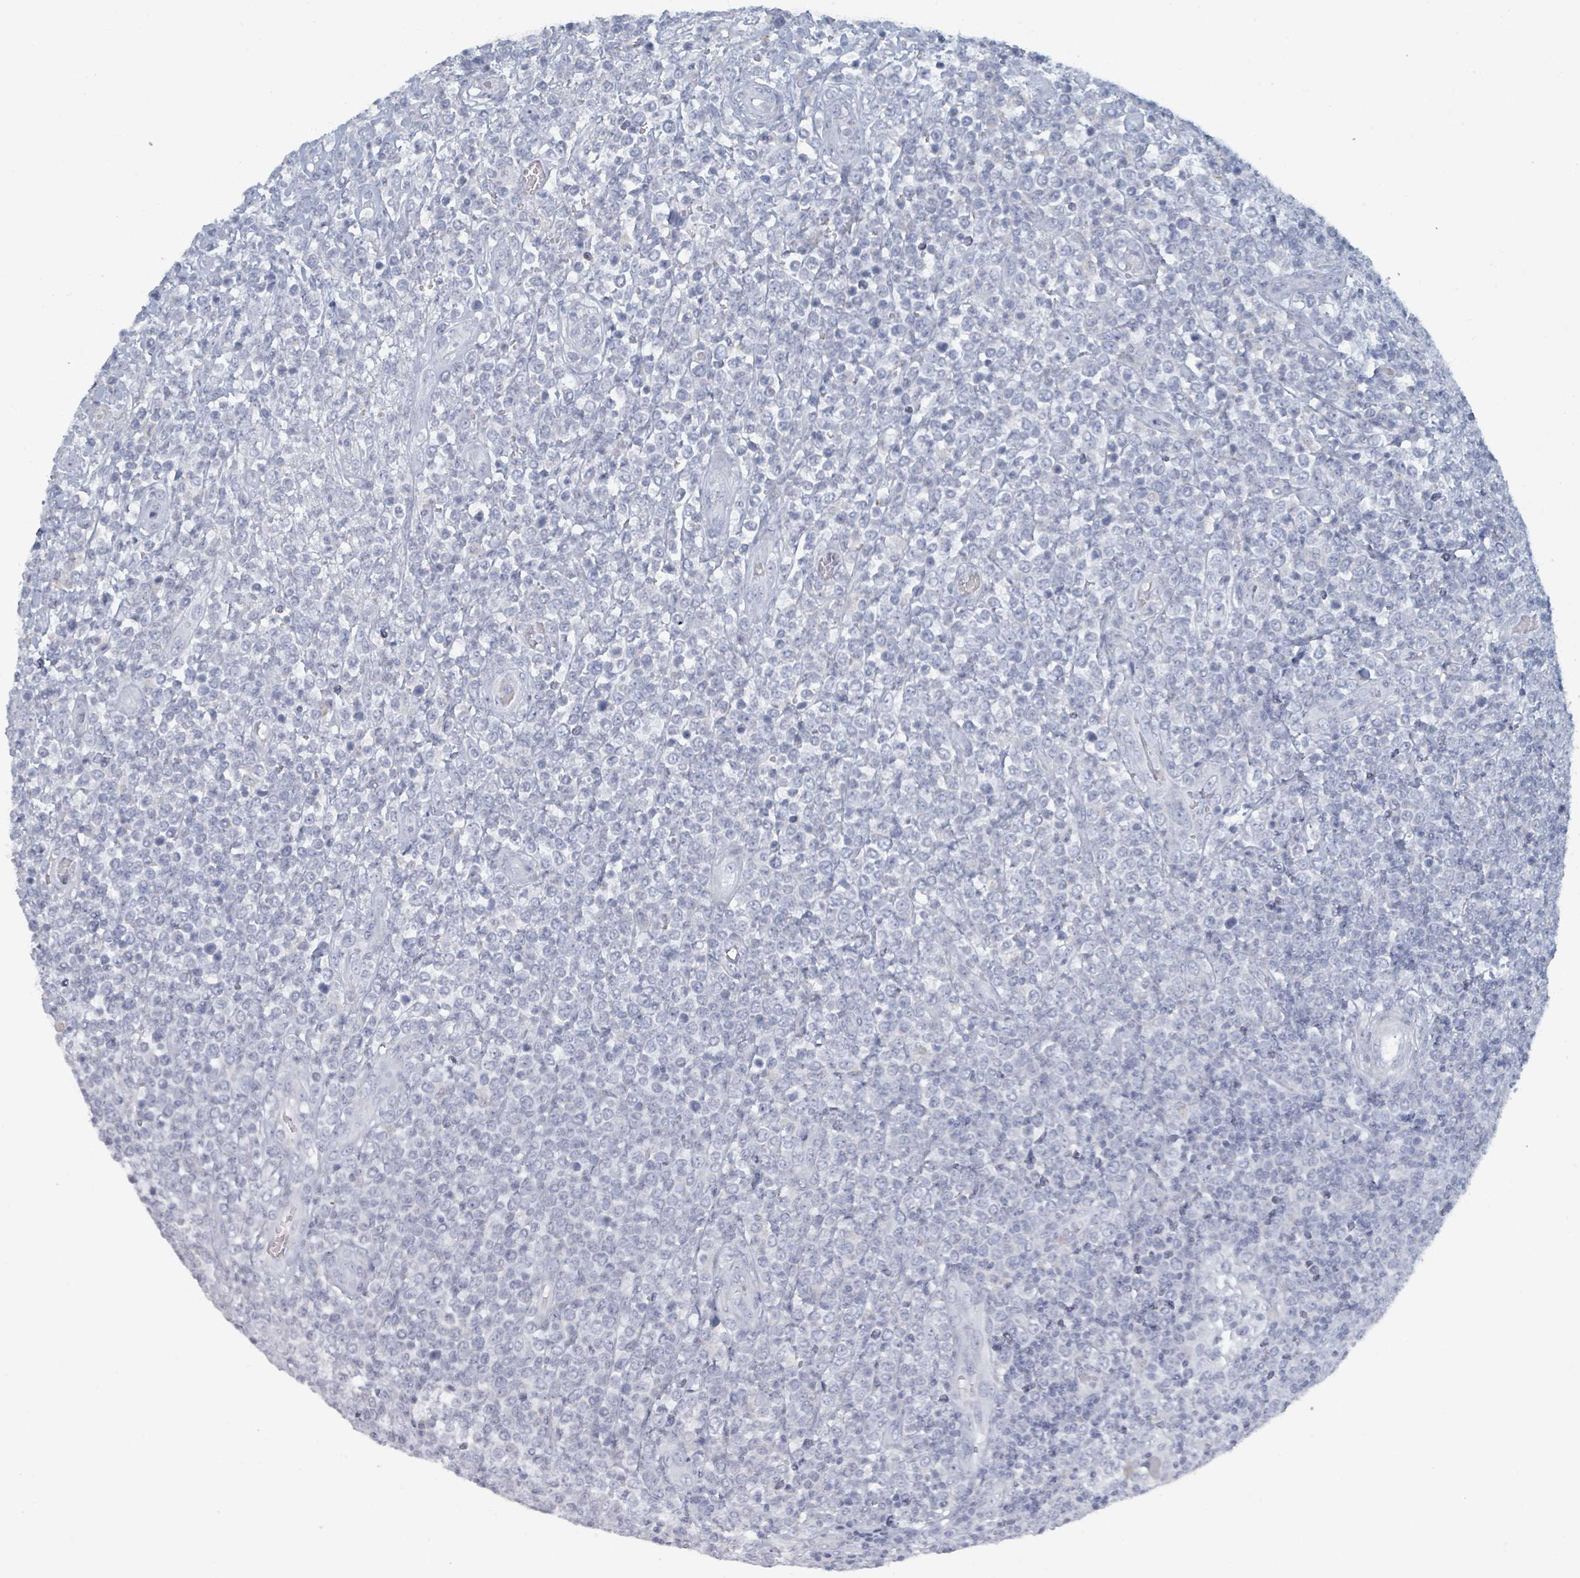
{"staining": {"intensity": "negative", "quantity": "none", "location": "none"}, "tissue": "lymphoma", "cell_type": "Tumor cells", "image_type": "cancer", "snomed": [{"axis": "morphology", "description": "Malignant lymphoma, non-Hodgkin's type, High grade"}, {"axis": "topography", "description": "Soft tissue"}], "caption": "Tumor cells show no significant staining in high-grade malignant lymphoma, non-Hodgkin's type.", "gene": "HEATR5A", "patient": {"sex": "female", "age": 56}}